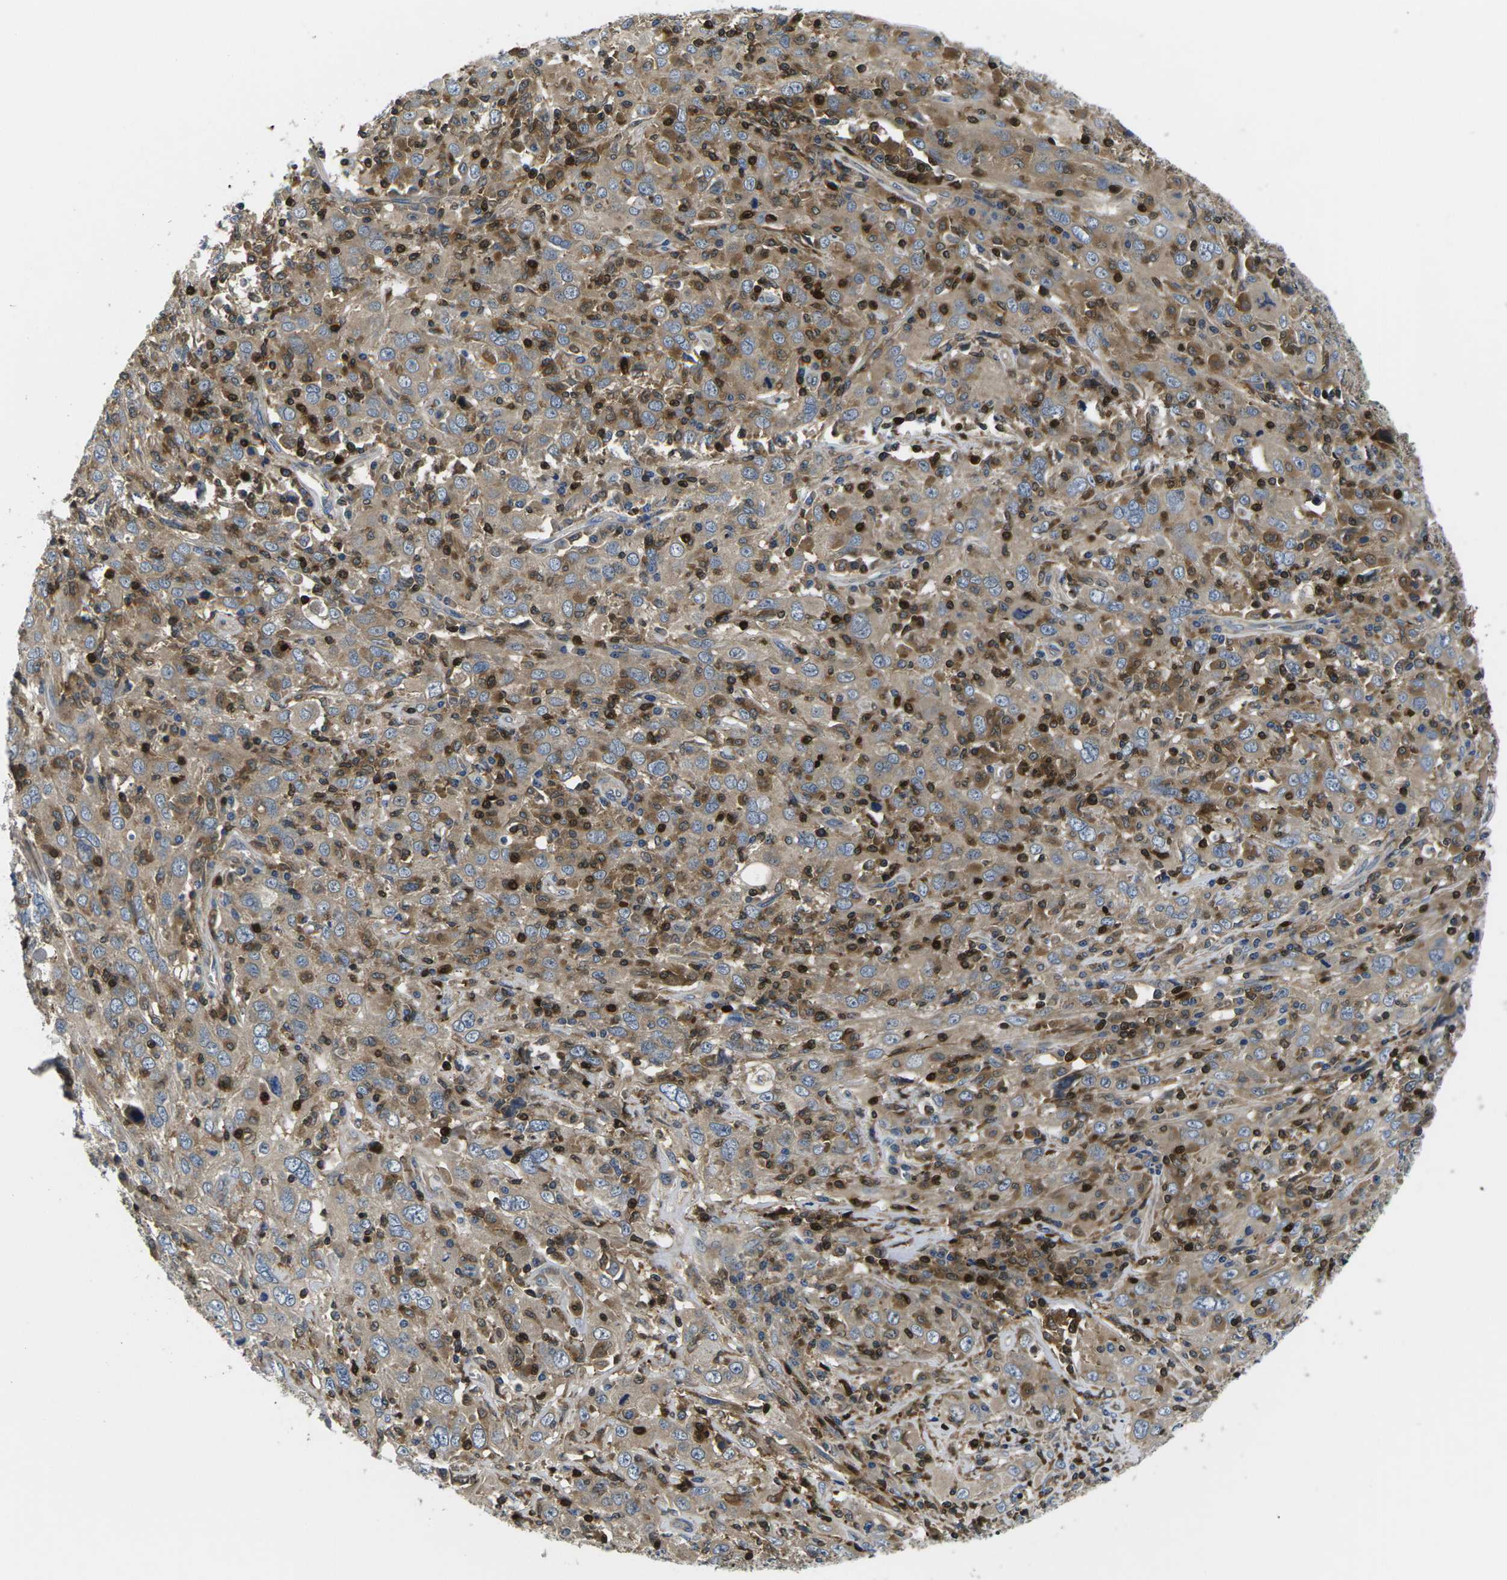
{"staining": {"intensity": "moderate", "quantity": ">75%", "location": "cytoplasmic/membranous"}, "tissue": "cervical cancer", "cell_type": "Tumor cells", "image_type": "cancer", "snomed": [{"axis": "morphology", "description": "Squamous cell carcinoma, NOS"}, {"axis": "topography", "description": "Cervix"}], "caption": "A medium amount of moderate cytoplasmic/membranous staining is identified in approximately >75% of tumor cells in cervical cancer tissue.", "gene": "PLCE1", "patient": {"sex": "female", "age": 46}}